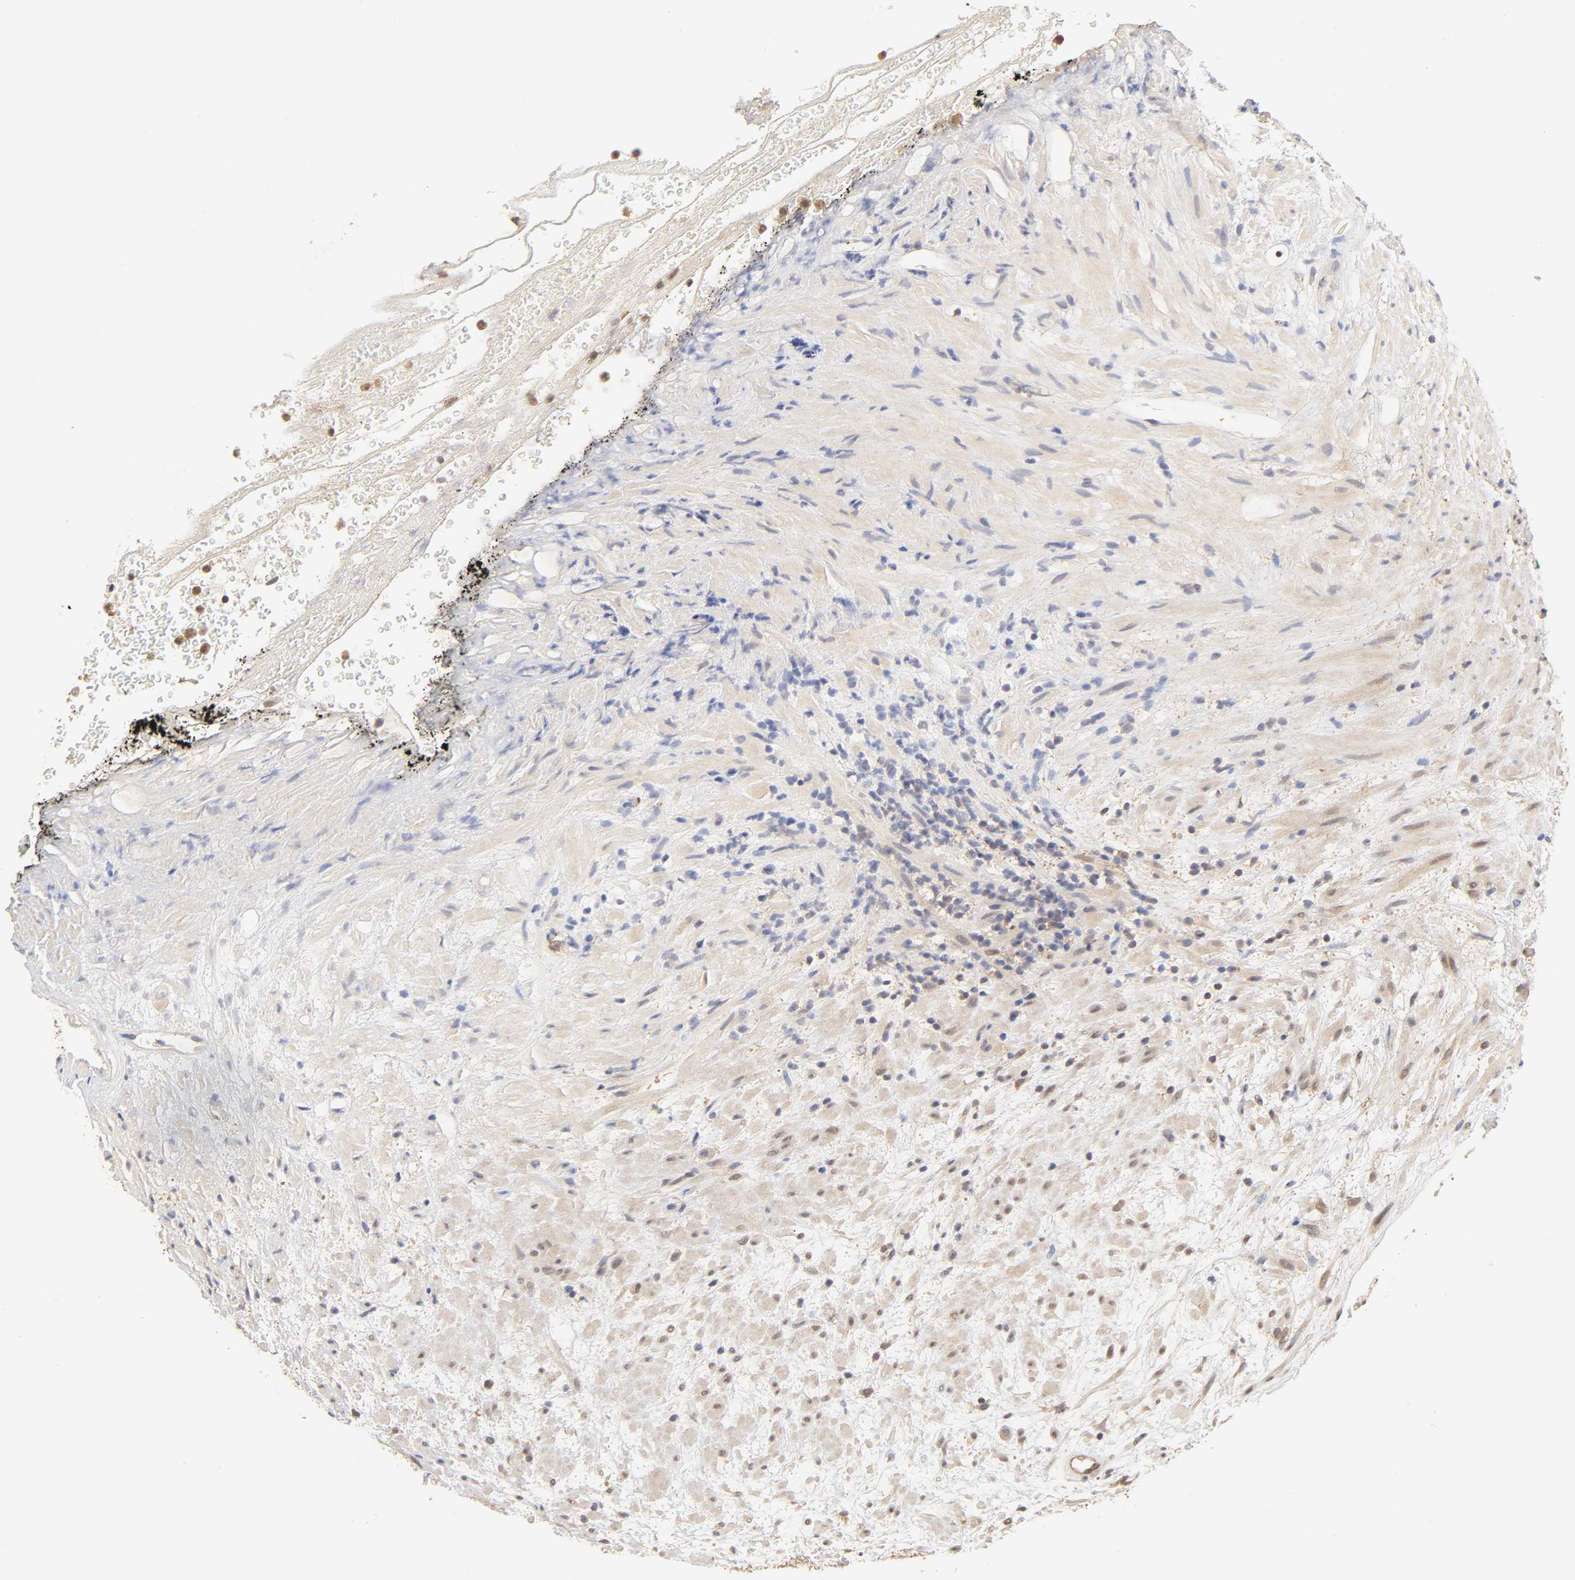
{"staining": {"intensity": "weak", "quantity": ">75%", "location": "cytoplasmic/membranous"}, "tissue": "prostate", "cell_type": "Glandular cells", "image_type": "normal", "snomed": [{"axis": "morphology", "description": "Normal tissue, NOS"}, {"axis": "topography", "description": "Prostate"}], "caption": "Weak cytoplasmic/membranous protein positivity is identified in about >75% of glandular cells in prostate.", "gene": "MAPK1", "patient": {"sex": "male", "age": 76}}